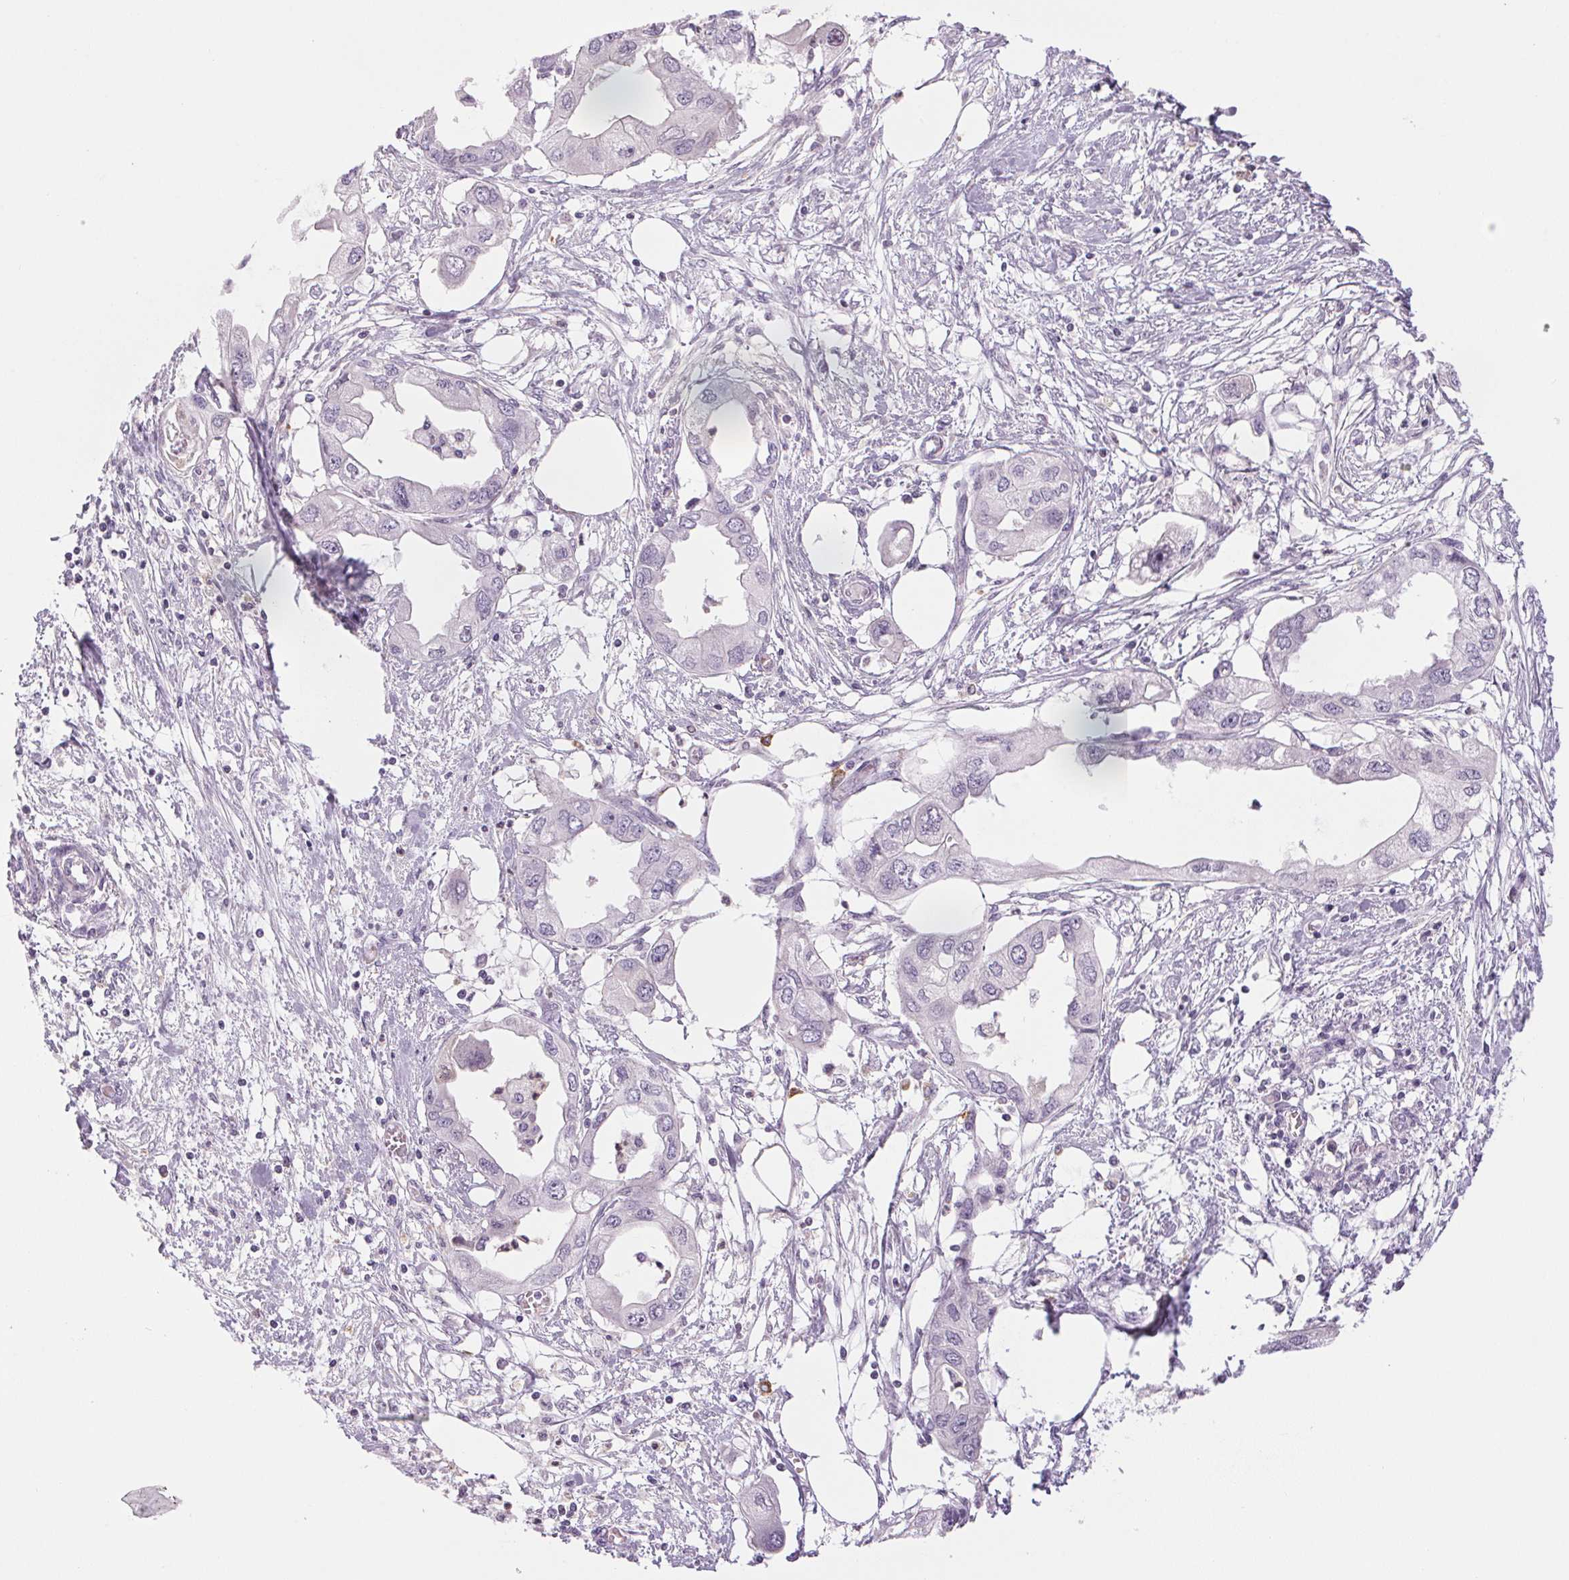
{"staining": {"intensity": "negative", "quantity": "none", "location": "none"}, "tissue": "endometrial cancer", "cell_type": "Tumor cells", "image_type": "cancer", "snomed": [{"axis": "morphology", "description": "Adenocarcinoma, NOS"}, {"axis": "morphology", "description": "Adenocarcinoma, metastatic, NOS"}, {"axis": "topography", "description": "Adipose tissue"}, {"axis": "topography", "description": "Endometrium"}], "caption": "Tumor cells show no significant staining in endometrial cancer (adenocarcinoma).", "gene": "ECPAS", "patient": {"sex": "female", "age": 67}}